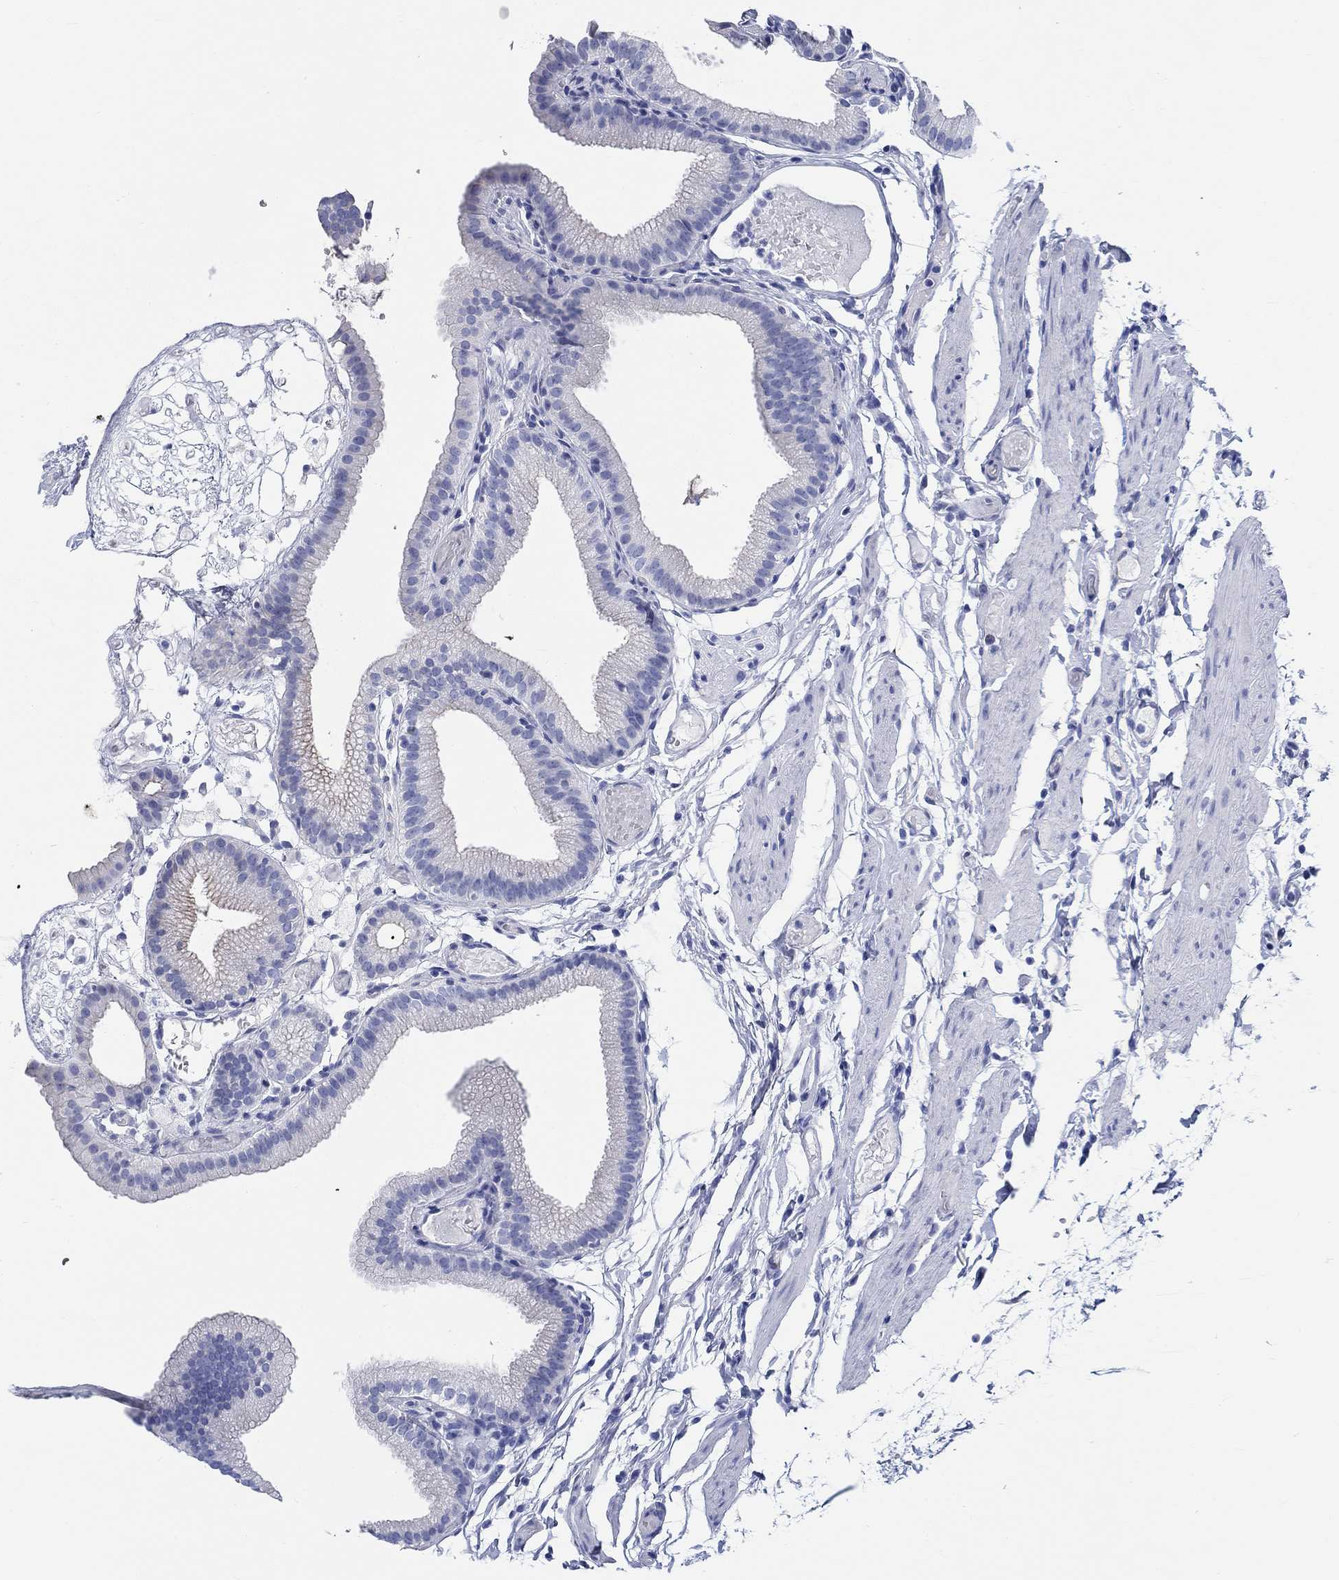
{"staining": {"intensity": "negative", "quantity": "none", "location": "none"}, "tissue": "gallbladder", "cell_type": "Glandular cells", "image_type": "normal", "snomed": [{"axis": "morphology", "description": "Normal tissue, NOS"}, {"axis": "topography", "description": "Gallbladder"}], "caption": "This is an IHC image of benign gallbladder. There is no positivity in glandular cells.", "gene": "RD3L", "patient": {"sex": "female", "age": 45}}